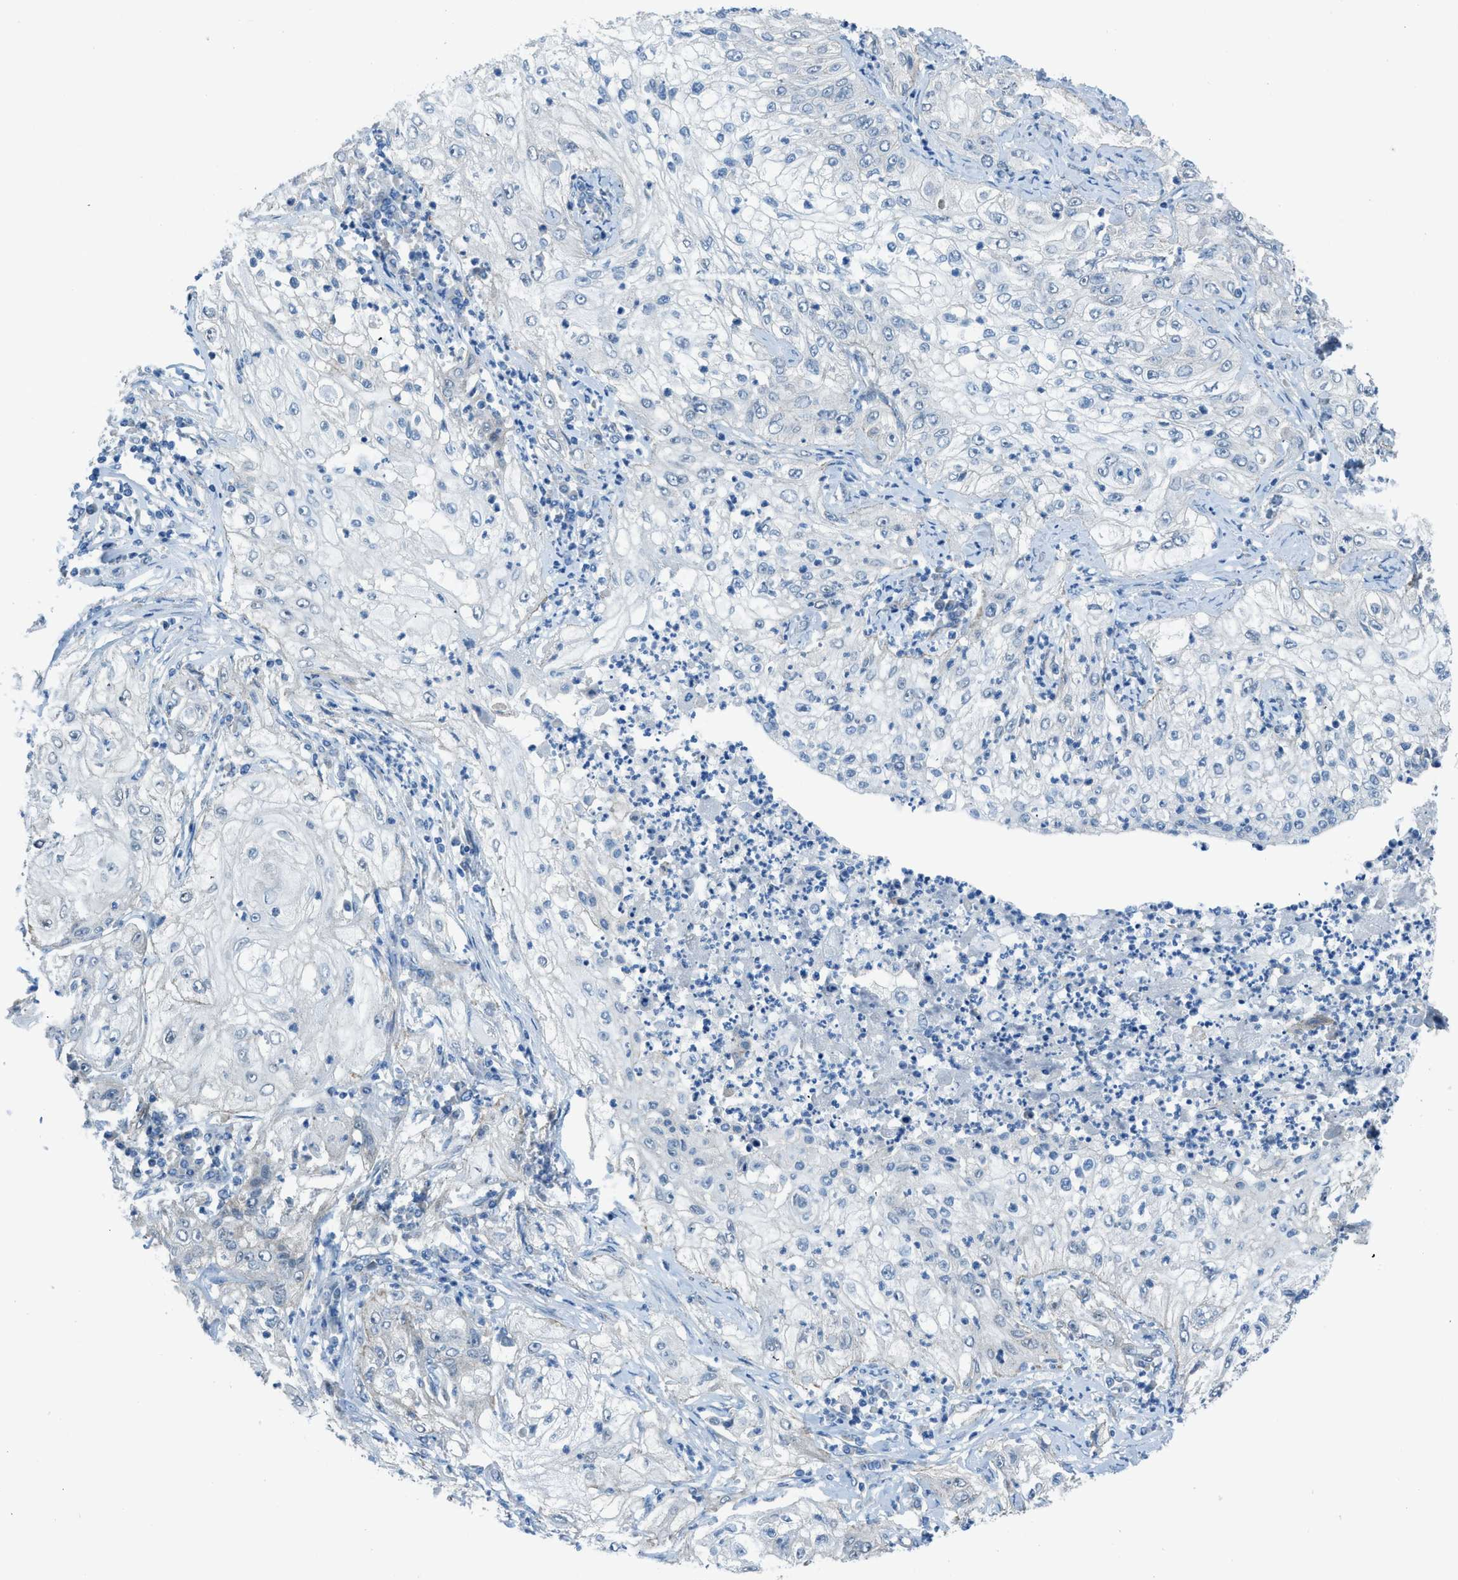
{"staining": {"intensity": "negative", "quantity": "none", "location": "none"}, "tissue": "lung cancer", "cell_type": "Tumor cells", "image_type": "cancer", "snomed": [{"axis": "morphology", "description": "Inflammation, NOS"}, {"axis": "morphology", "description": "Squamous cell carcinoma, NOS"}, {"axis": "topography", "description": "Lymph node"}, {"axis": "topography", "description": "Soft tissue"}, {"axis": "topography", "description": "Lung"}], "caption": "The photomicrograph exhibits no significant positivity in tumor cells of lung cancer (squamous cell carcinoma).", "gene": "PRKN", "patient": {"sex": "male", "age": 66}}